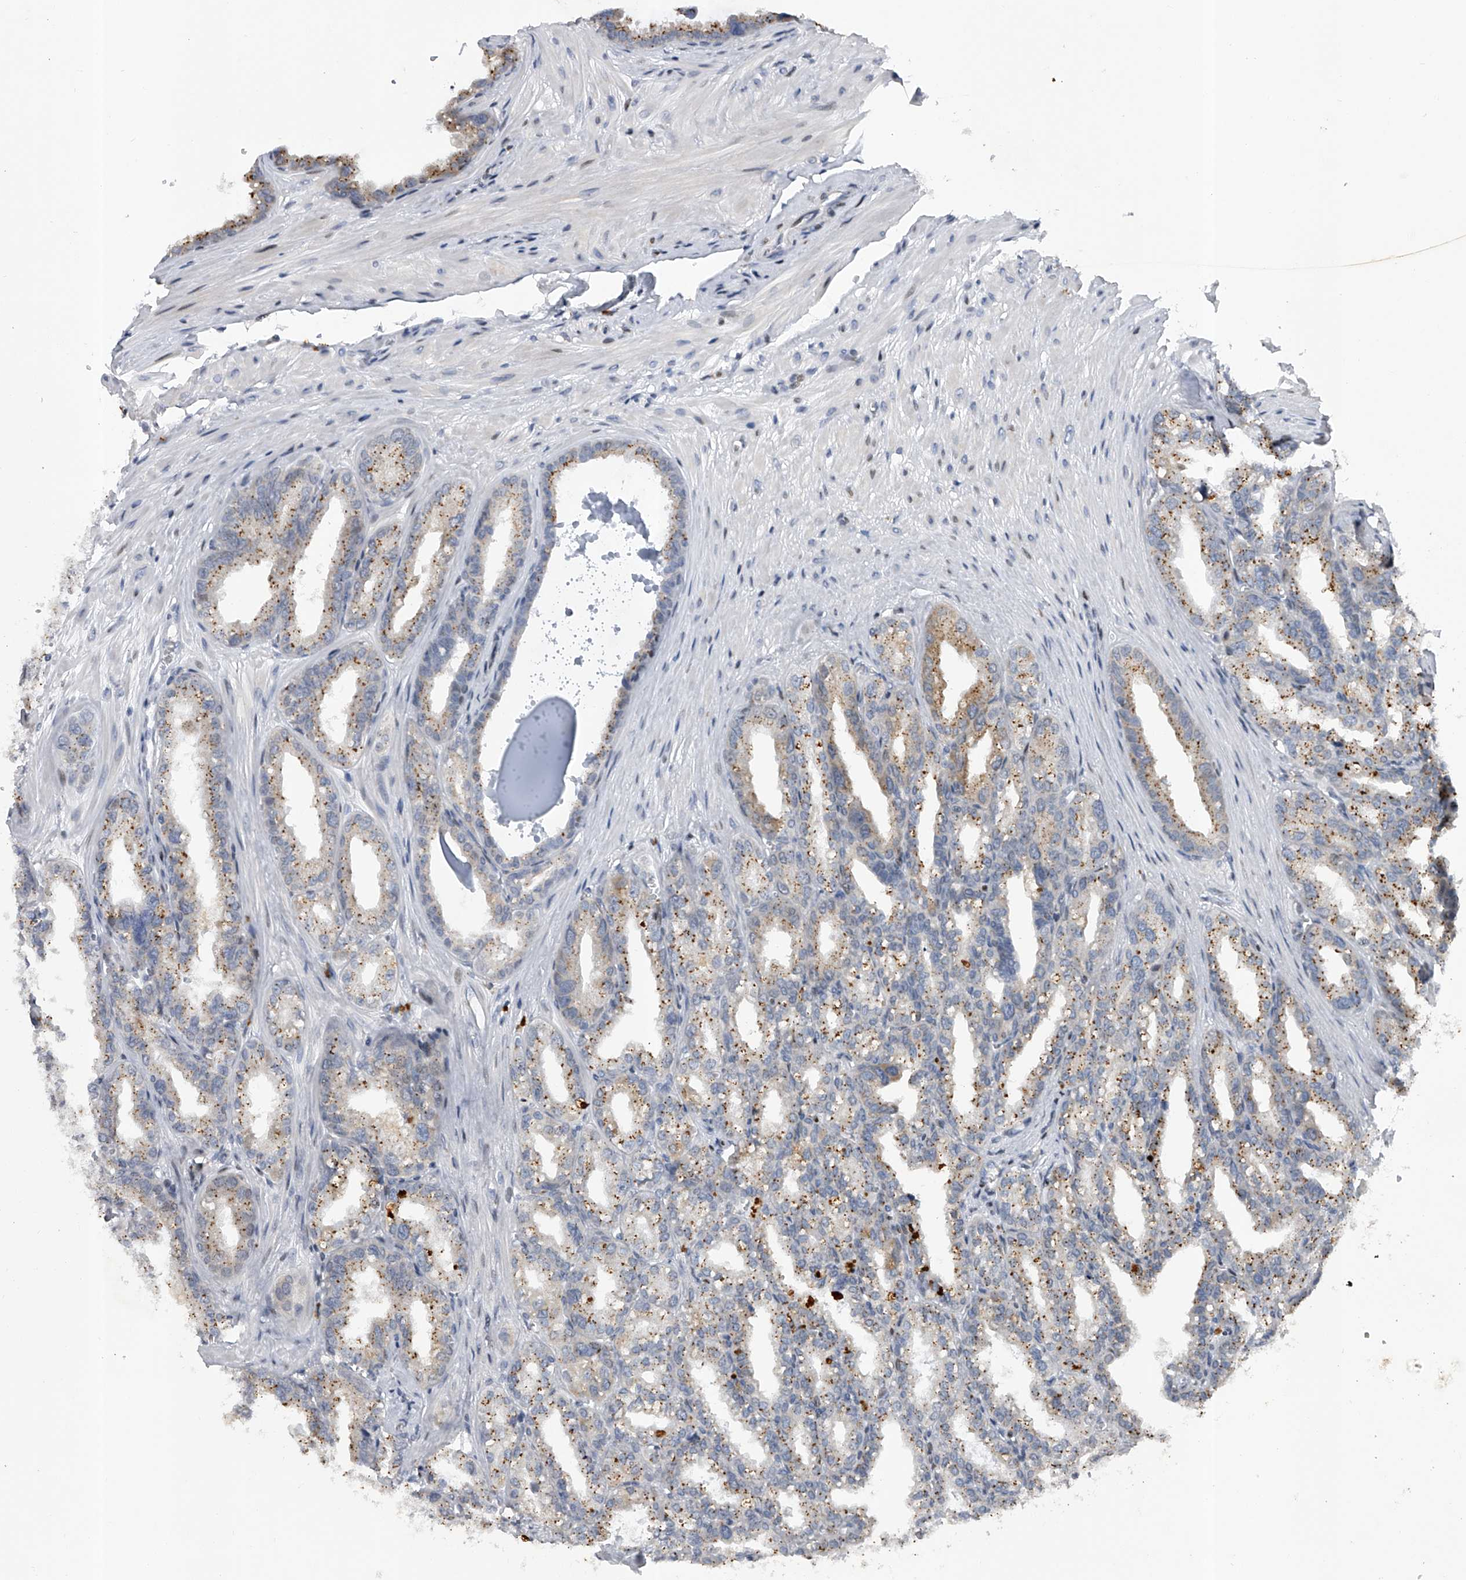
{"staining": {"intensity": "negative", "quantity": "none", "location": "none"}, "tissue": "seminal vesicle", "cell_type": "Glandular cells", "image_type": "normal", "snomed": [{"axis": "morphology", "description": "Normal tissue, NOS"}, {"axis": "topography", "description": "Prostate"}, {"axis": "topography", "description": "Seminal veicle"}], "caption": "Image shows no protein staining in glandular cells of benign seminal vesicle.", "gene": "RWDD2A", "patient": {"sex": "male", "age": 51}}